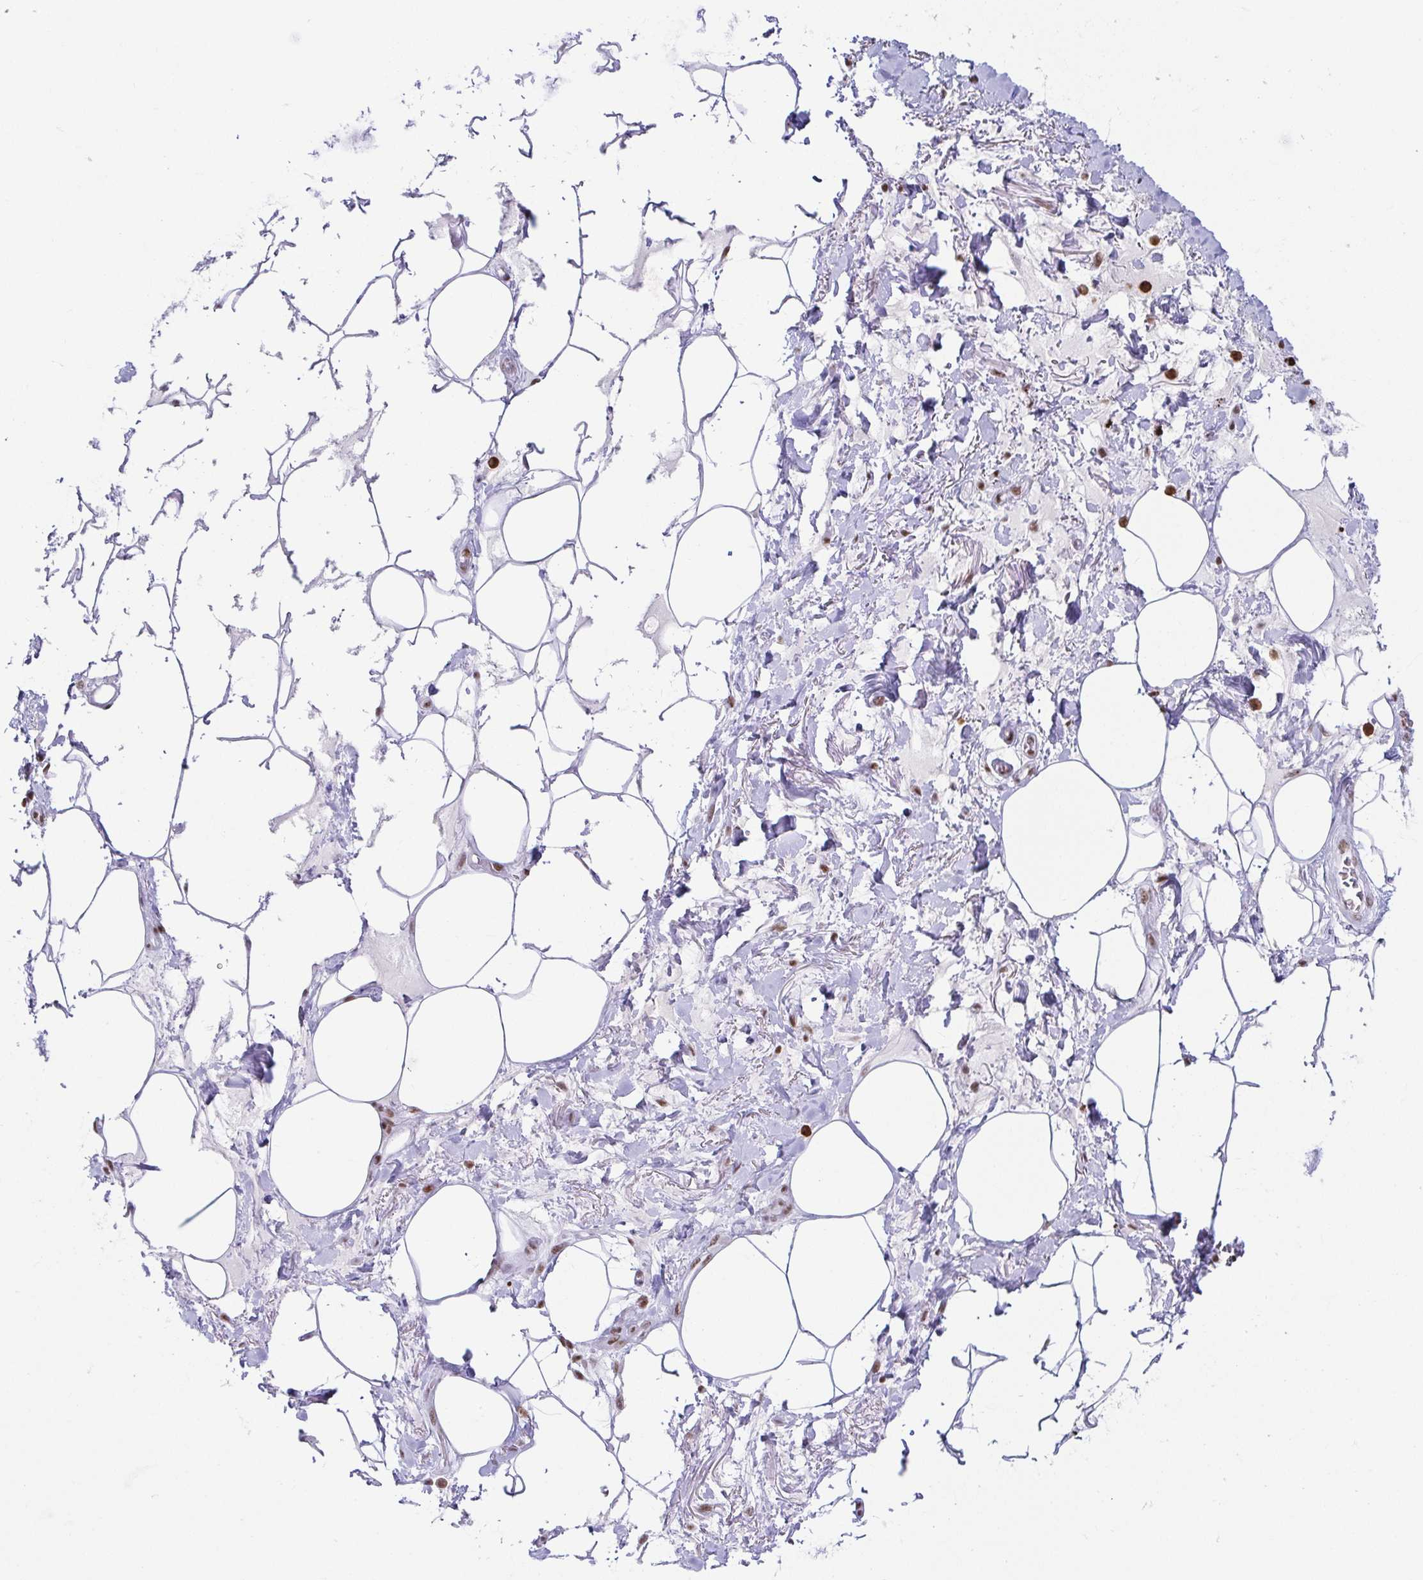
{"staining": {"intensity": "moderate", "quantity": "<25%", "location": "nuclear"}, "tissue": "adipose tissue", "cell_type": "Adipocytes", "image_type": "normal", "snomed": [{"axis": "morphology", "description": "Normal tissue, NOS"}, {"axis": "topography", "description": "Vagina"}, {"axis": "topography", "description": "Peripheral nerve tissue"}], "caption": "This micrograph shows immunohistochemistry staining of normal adipose tissue, with low moderate nuclear expression in about <25% of adipocytes.", "gene": "EWSR1", "patient": {"sex": "female", "age": 71}}